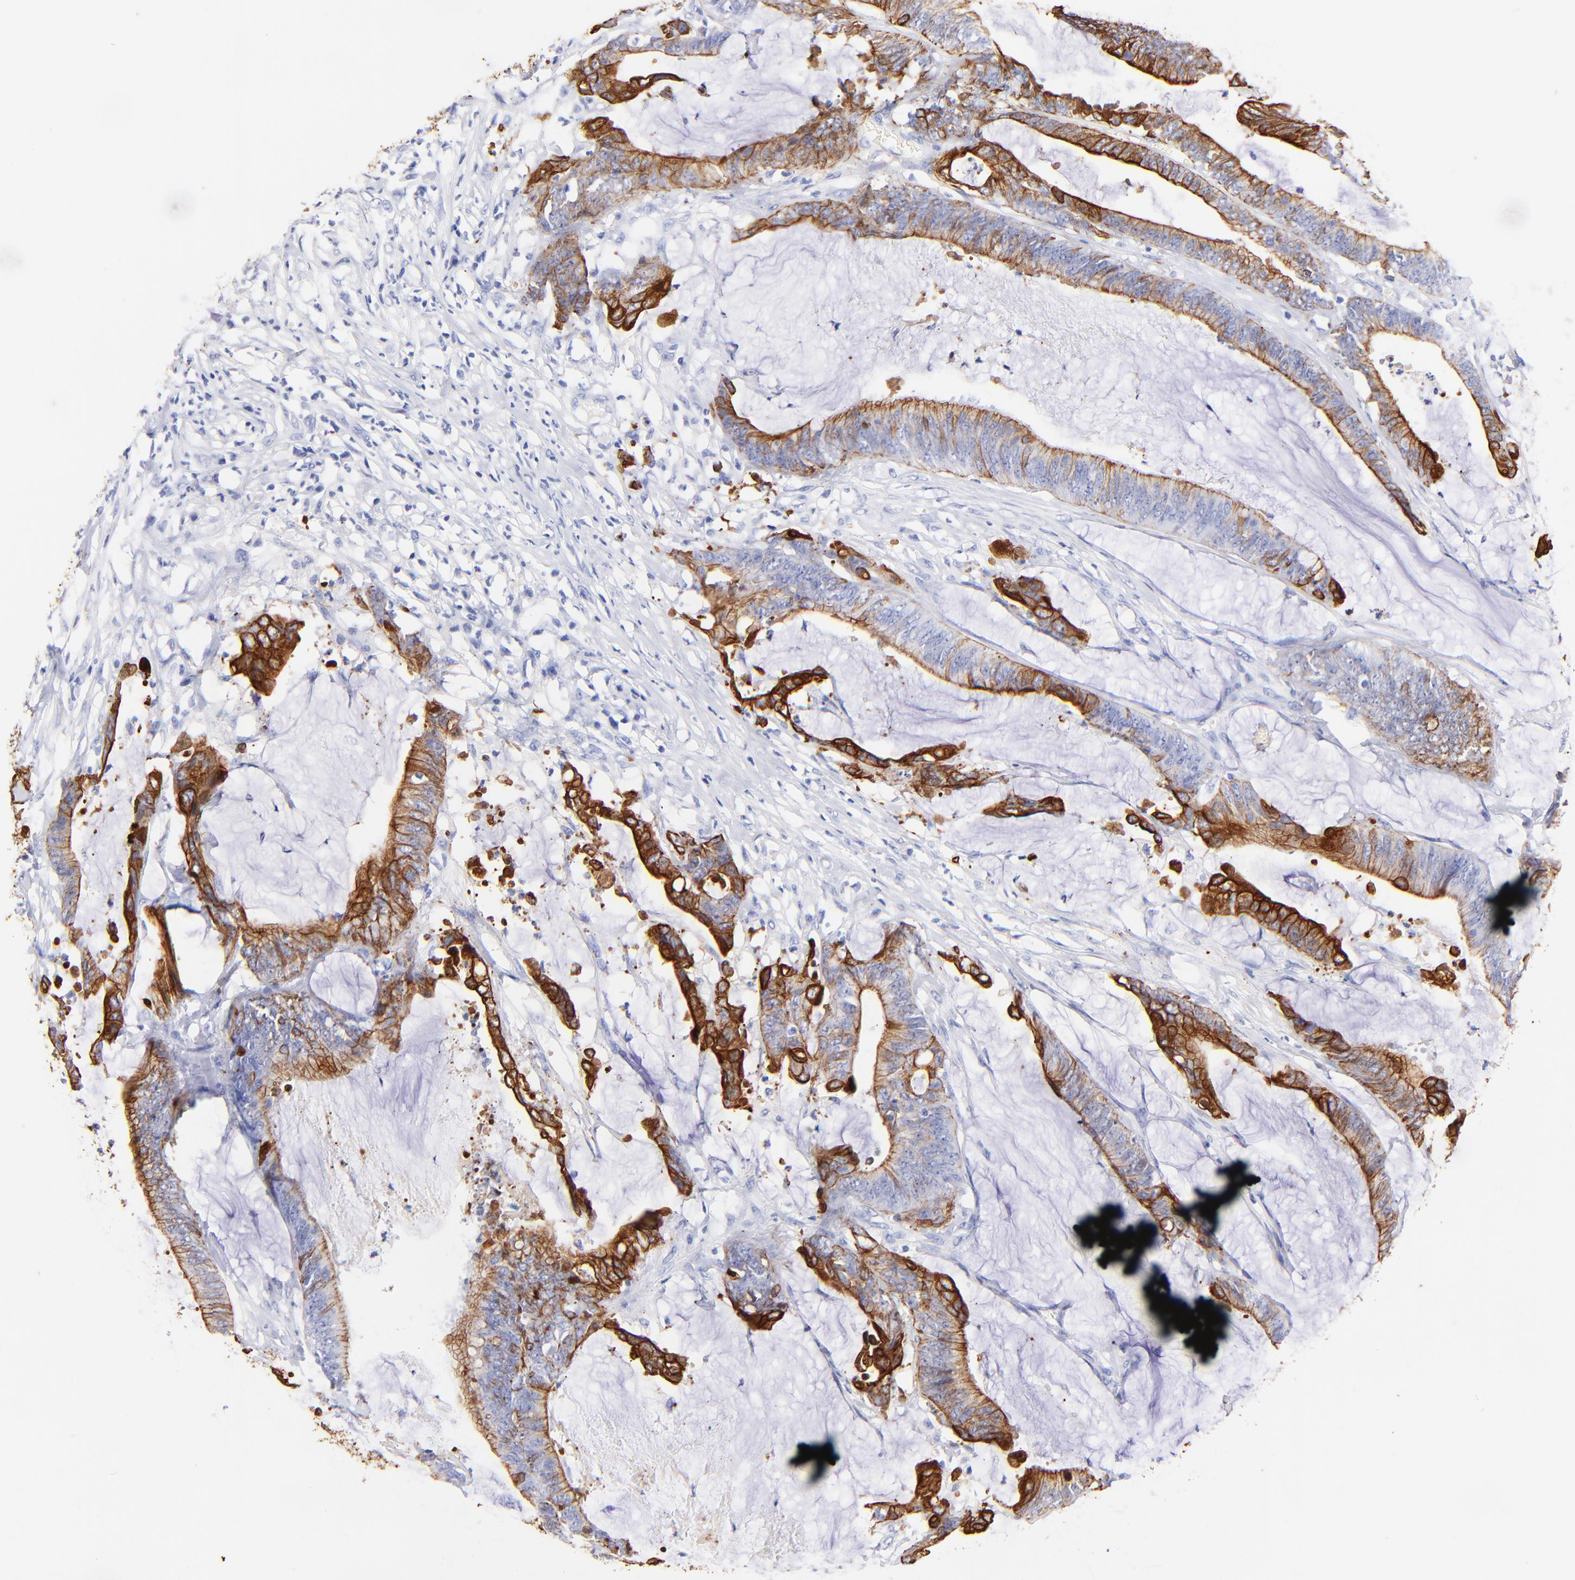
{"staining": {"intensity": "moderate", "quantity": "25%-75%", "location": "cytoplasmic/membranous"}, "tissue": "colorectal cancer", "cell_type": "Tumor cells", "image_type": "cancer", "snomed": [{"axis": "morphology", "description": "Adenocarcinoma, NOS"}, {"axis": "topography", "description": "Rectum"}], "caption": "Moderate cytoplasmic/membranous positivity is appreciated in about 25%-75% of tumor cells in colorectal cancer. The staining was performed using DAB, with brown indicating positive protein expression. Nuclei are stained blue with hematoxylin.", "gene": "KRT19", "patient": {"sex": "female", "age": 66}}